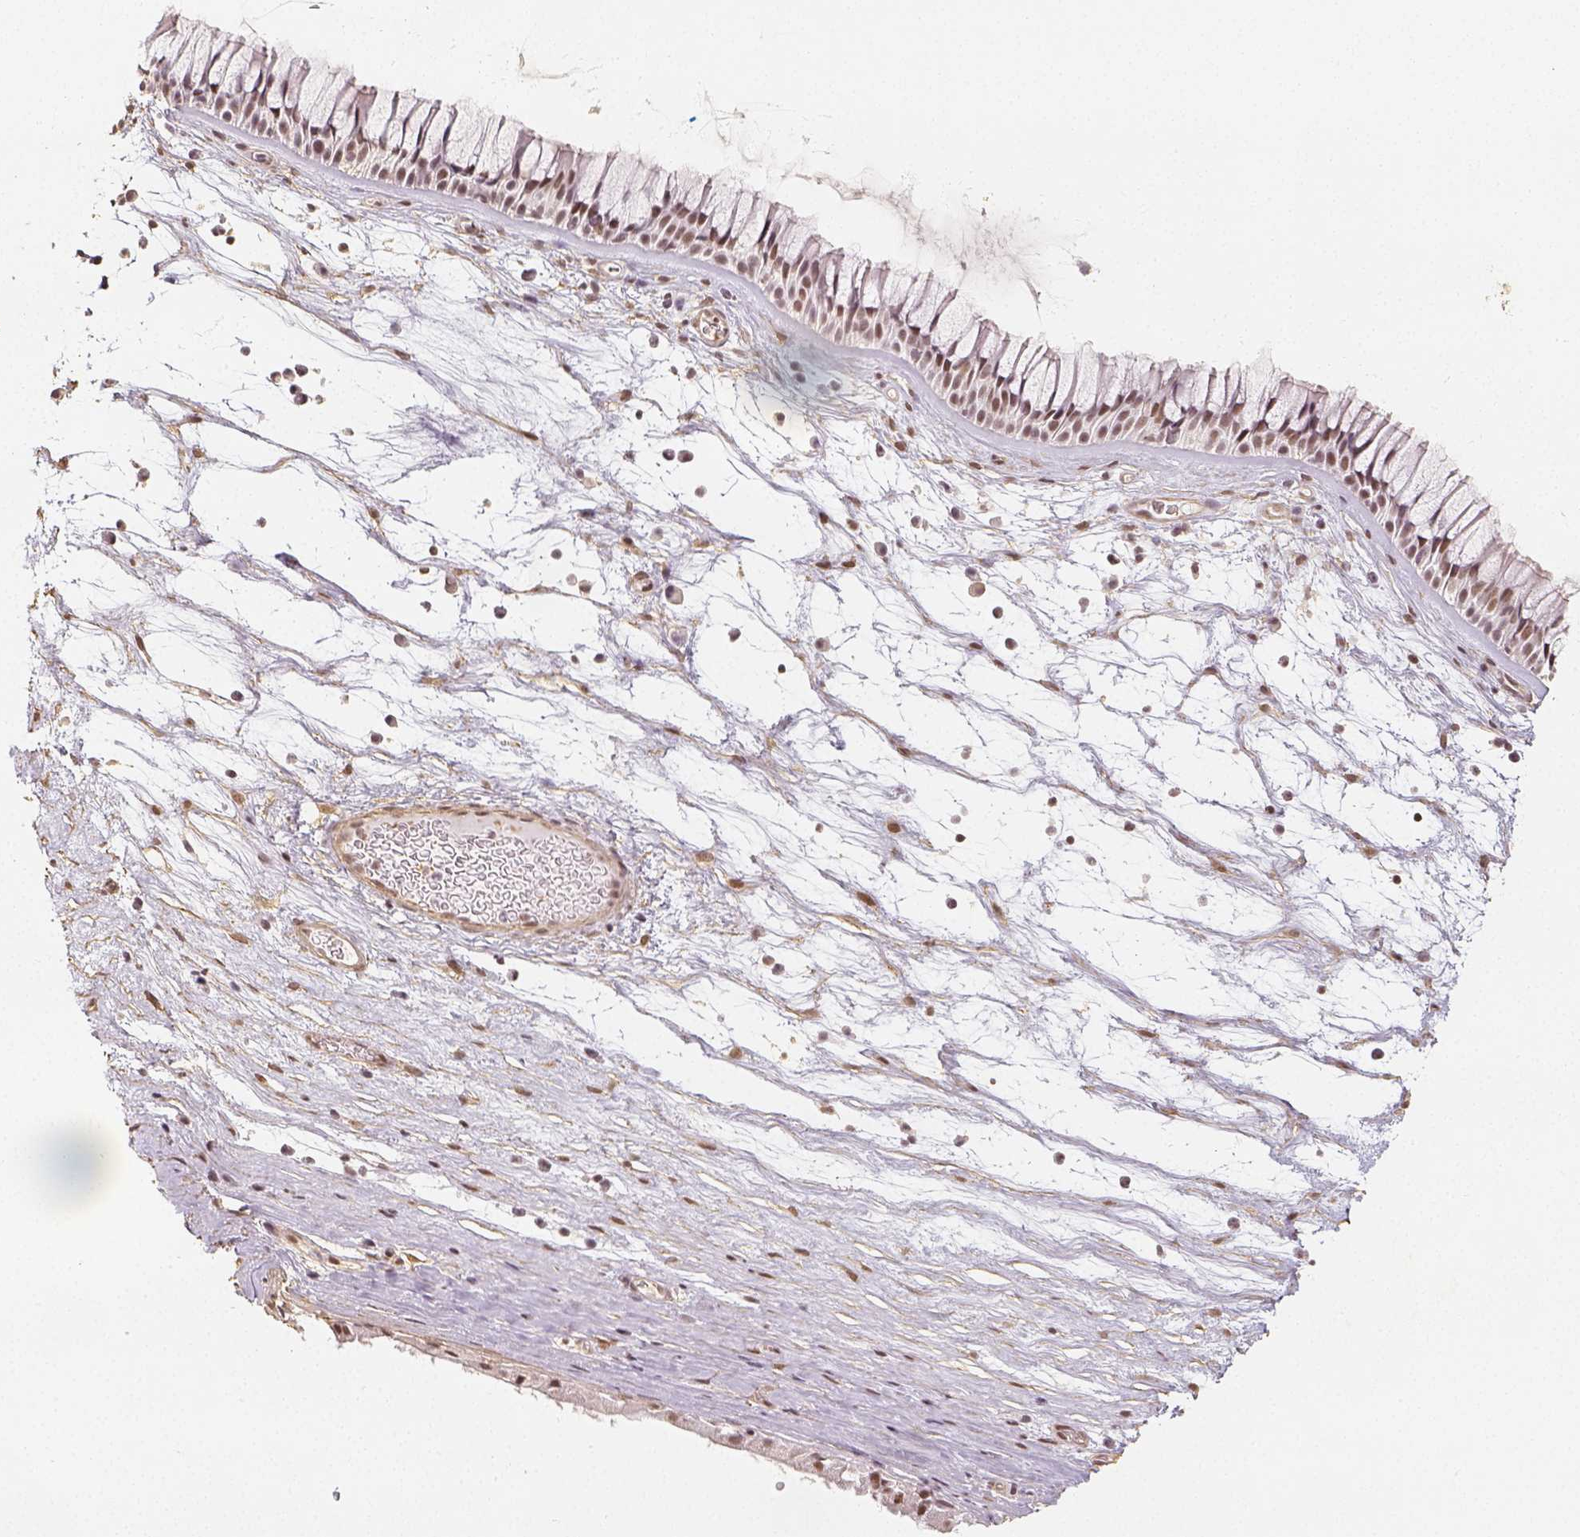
{"staining": {"intensity": "moderate", "quantity": ">75%", "location": "nuclear"}, "tissue": "nasopharynx", "cell_type": "Respiratory epithelial cells", "image_type": "normal", "snomed": [{"axis": "morphology", "description": "Normal tissue, NOS"}, {"axis": "topography", "description": "Nasopharynx"}], "caption": "Normal nasopharynx shows moderate nuclear staining in about >75% of respiratory epithelial cells (Brightfield microscopy of DAB IHC at high magnification)..", "gene": "HDAC1", "patient": {"sex": "male", "age": 74}}